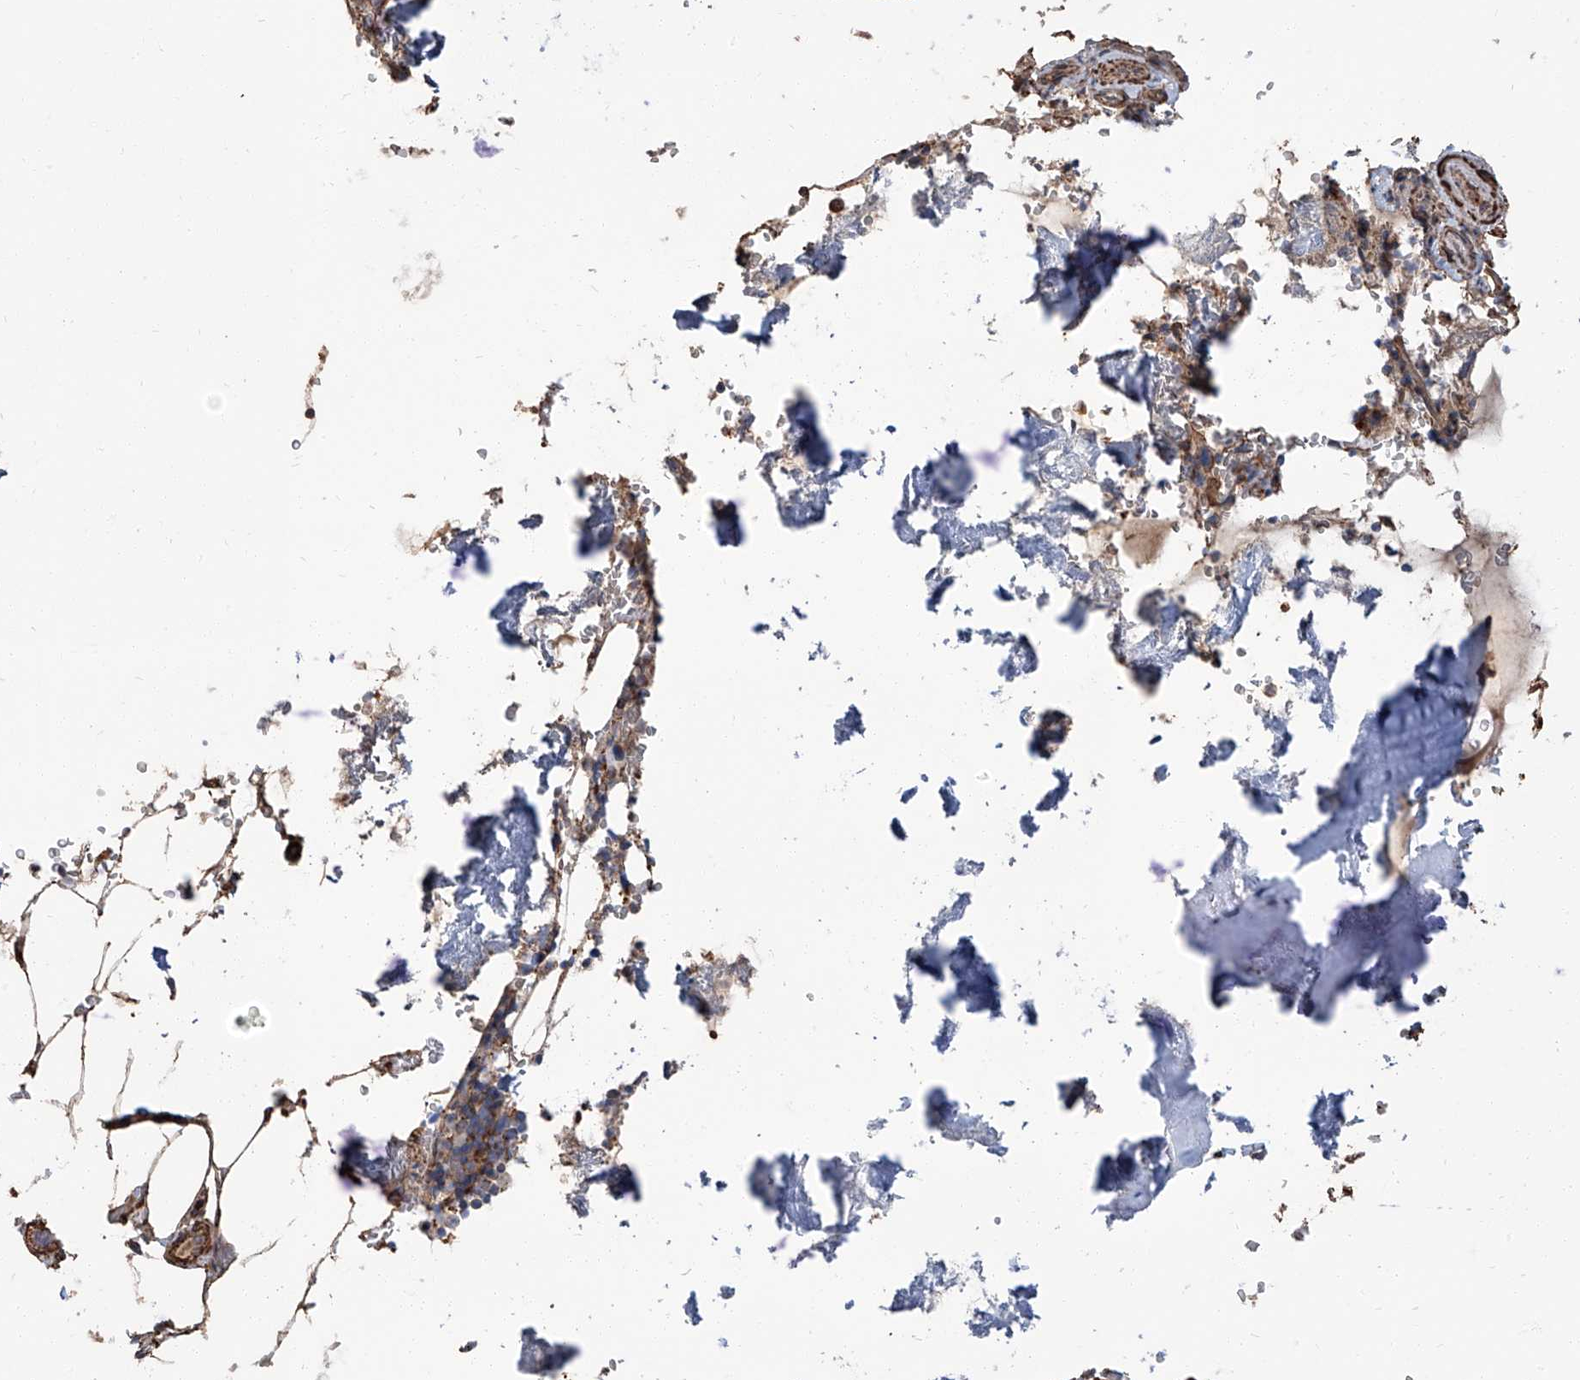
{"staining": {"intensity": "moderate", "quantity": "<25%", "location": "cytoplasmic/membranous"}, "tissue": "bone marrow", "cell_type": "Hematopoietic cells", "image_type": "normal", "snomed": [{"axis": "morphology", "description": "Normal tissue, NOS"}, {"axis": "topography", "description": "Bone marrow"}], "caption": "Protein analysis of unremarkable bone marrow reveals moderate cytoplasmic/membranous expression in approximately <25% of hematopoietic cells. (IHC, brightfield microscopy, high magnification).", "gene": "PIEZO2", "patient": {"sex": "male", "age": 70}}